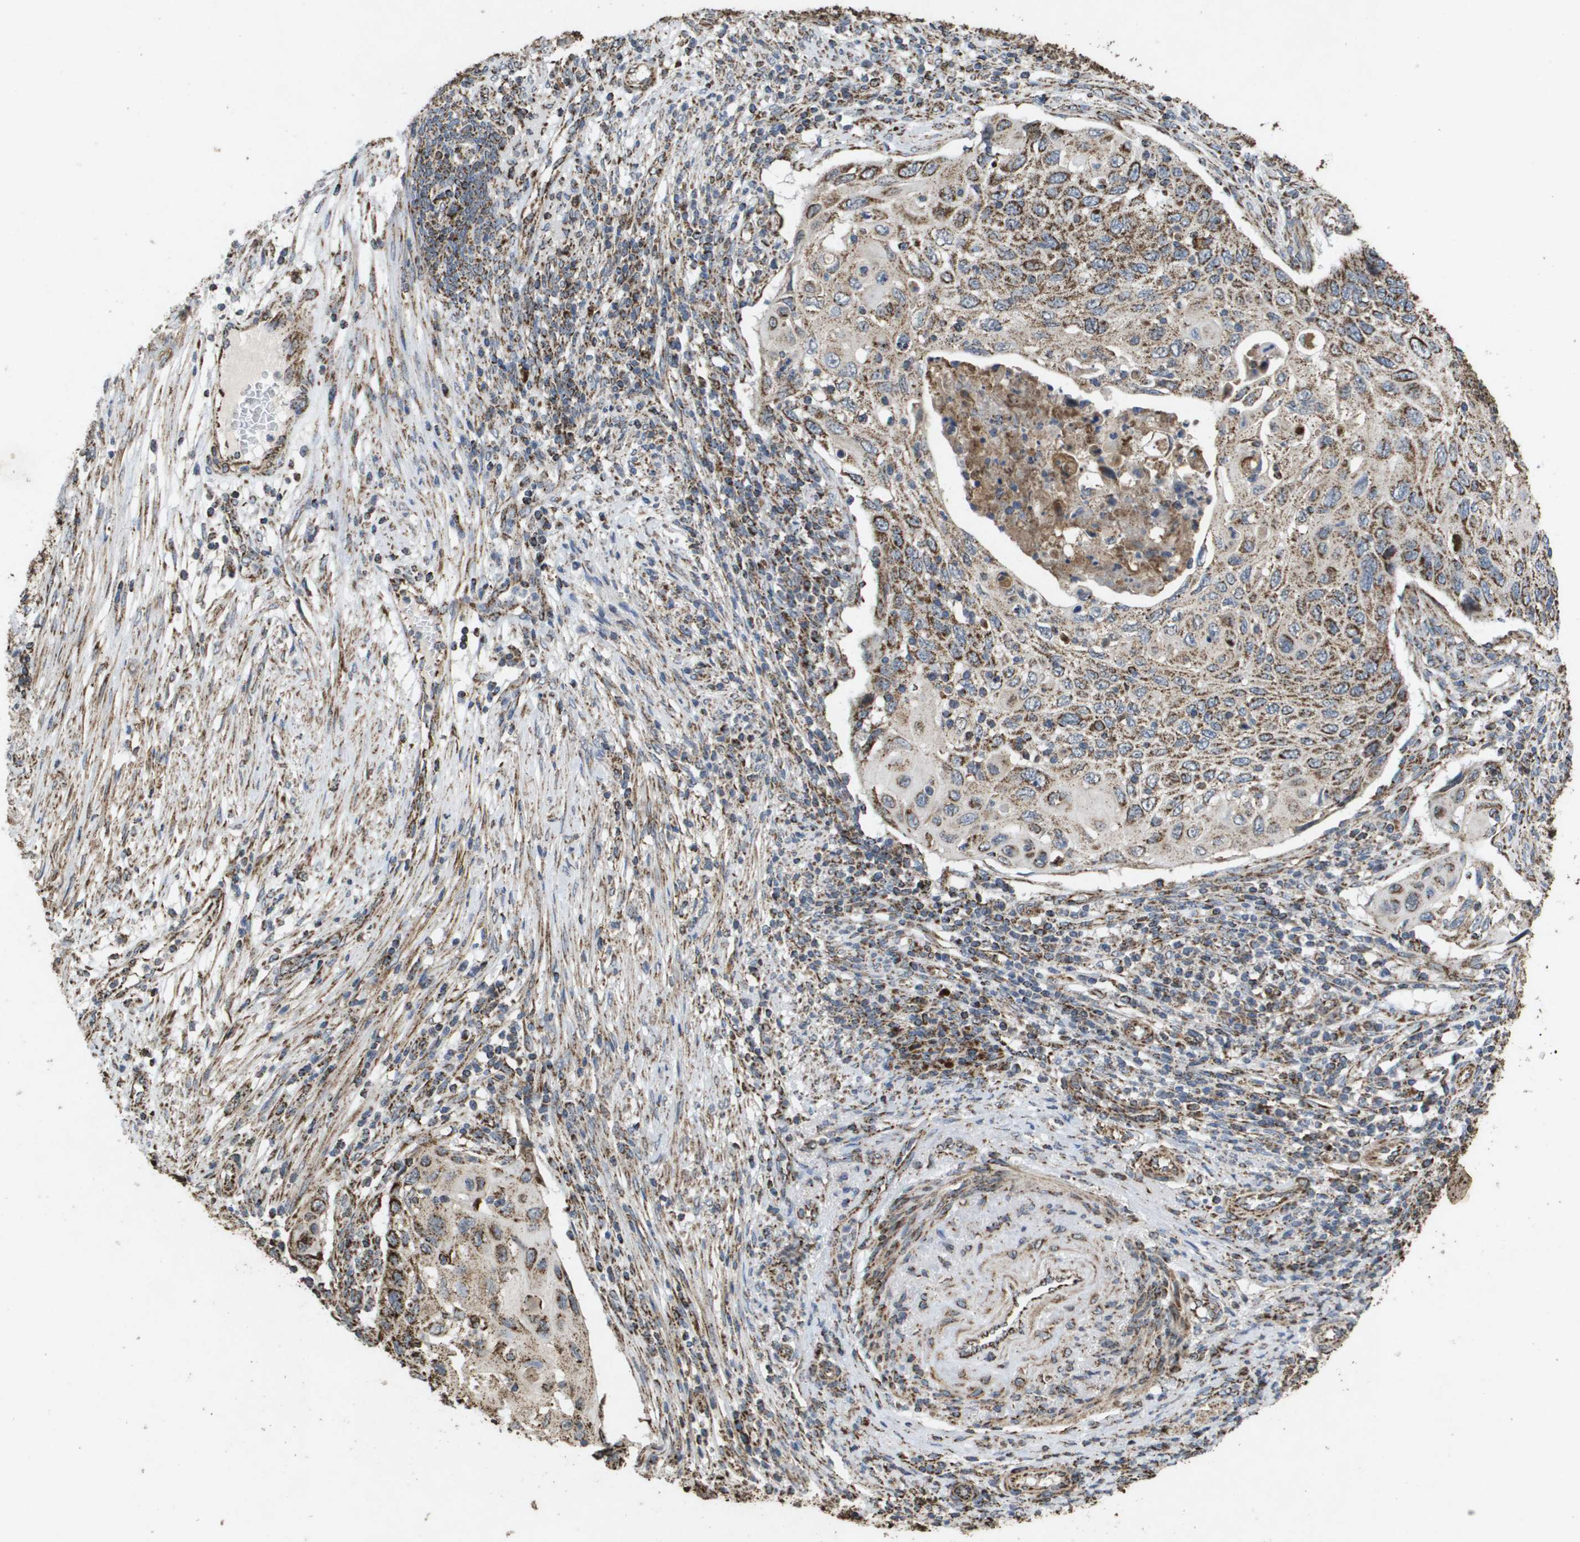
{"staining": {"intensity": "moderate", "quantity": ">75%", "location": "cytoplasmic/membranous"}, "tissue": "cervical cancer", "cell_type": "Tumor cells", "image_type": "cancer", "snomed": [{"axis": "morphology", "description": "Squamous cell carcinoma, NOS"}, {"axis": "topography", "description": "Cervix"}], "caption": "Human cervical cancer stained with a protein marker reveals moderate staining in tumor cells.", "gene": "HSPE1", "patient": {"sex": "female", "age": 70}}